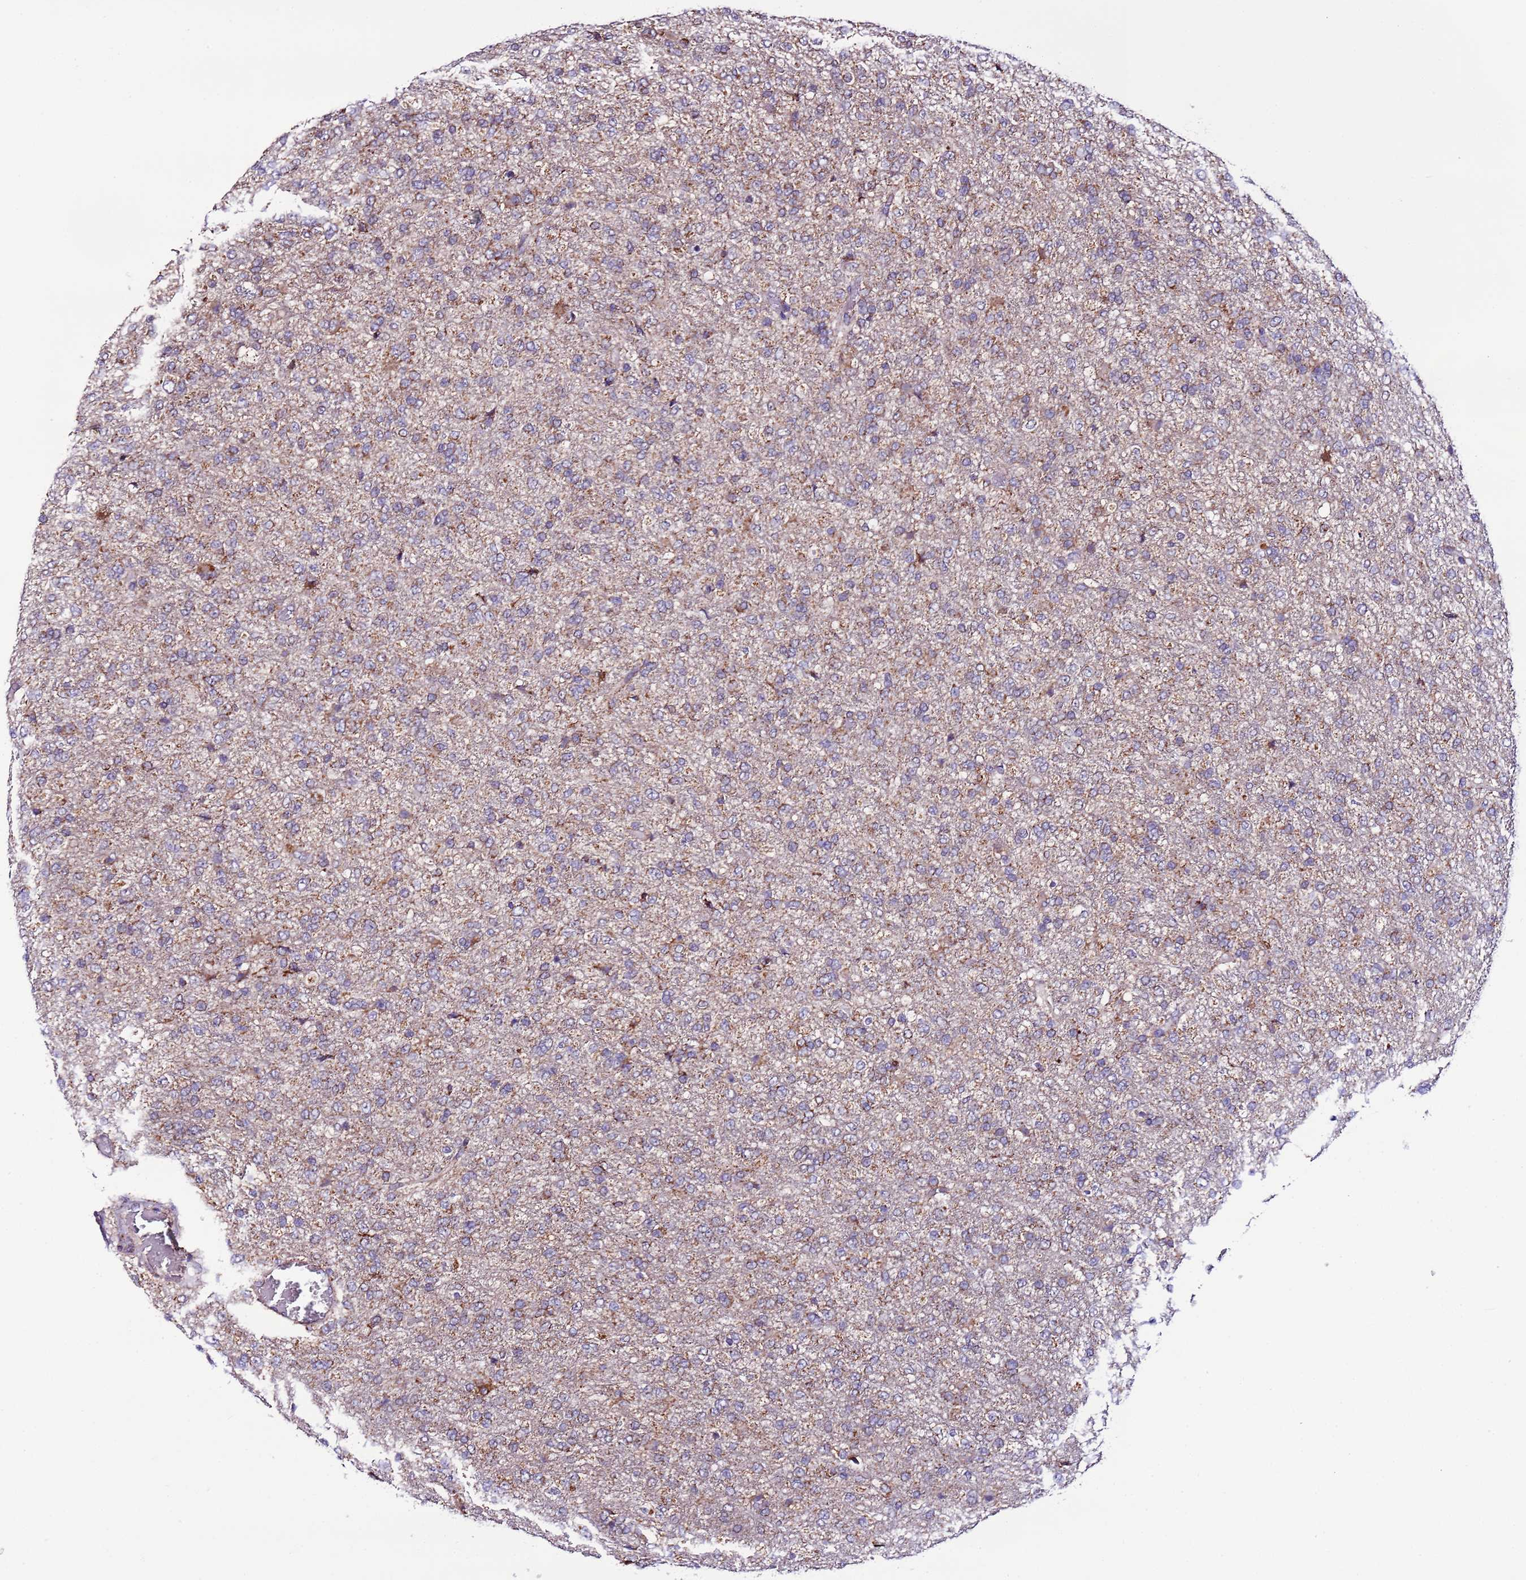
{"staining": {"intensity": "weak", "quantity": "<25%", "location": "cytoplasmic/membranous"}, "tissue": "glioma", "cell_type": "Tumor cells", "image_type": "cancer", "snomed": [{"axis": "morphology", "description": "Glioma, malignant, High grade"}, {"axis": "topography", "description": "Brain"}], "caption": "This is an immunohistochemistry (IHC) image of human glioma. There is no positivity in tumor cells.", "gene": "UEVLD", "patient": {"sex": "female", "age": 74}}